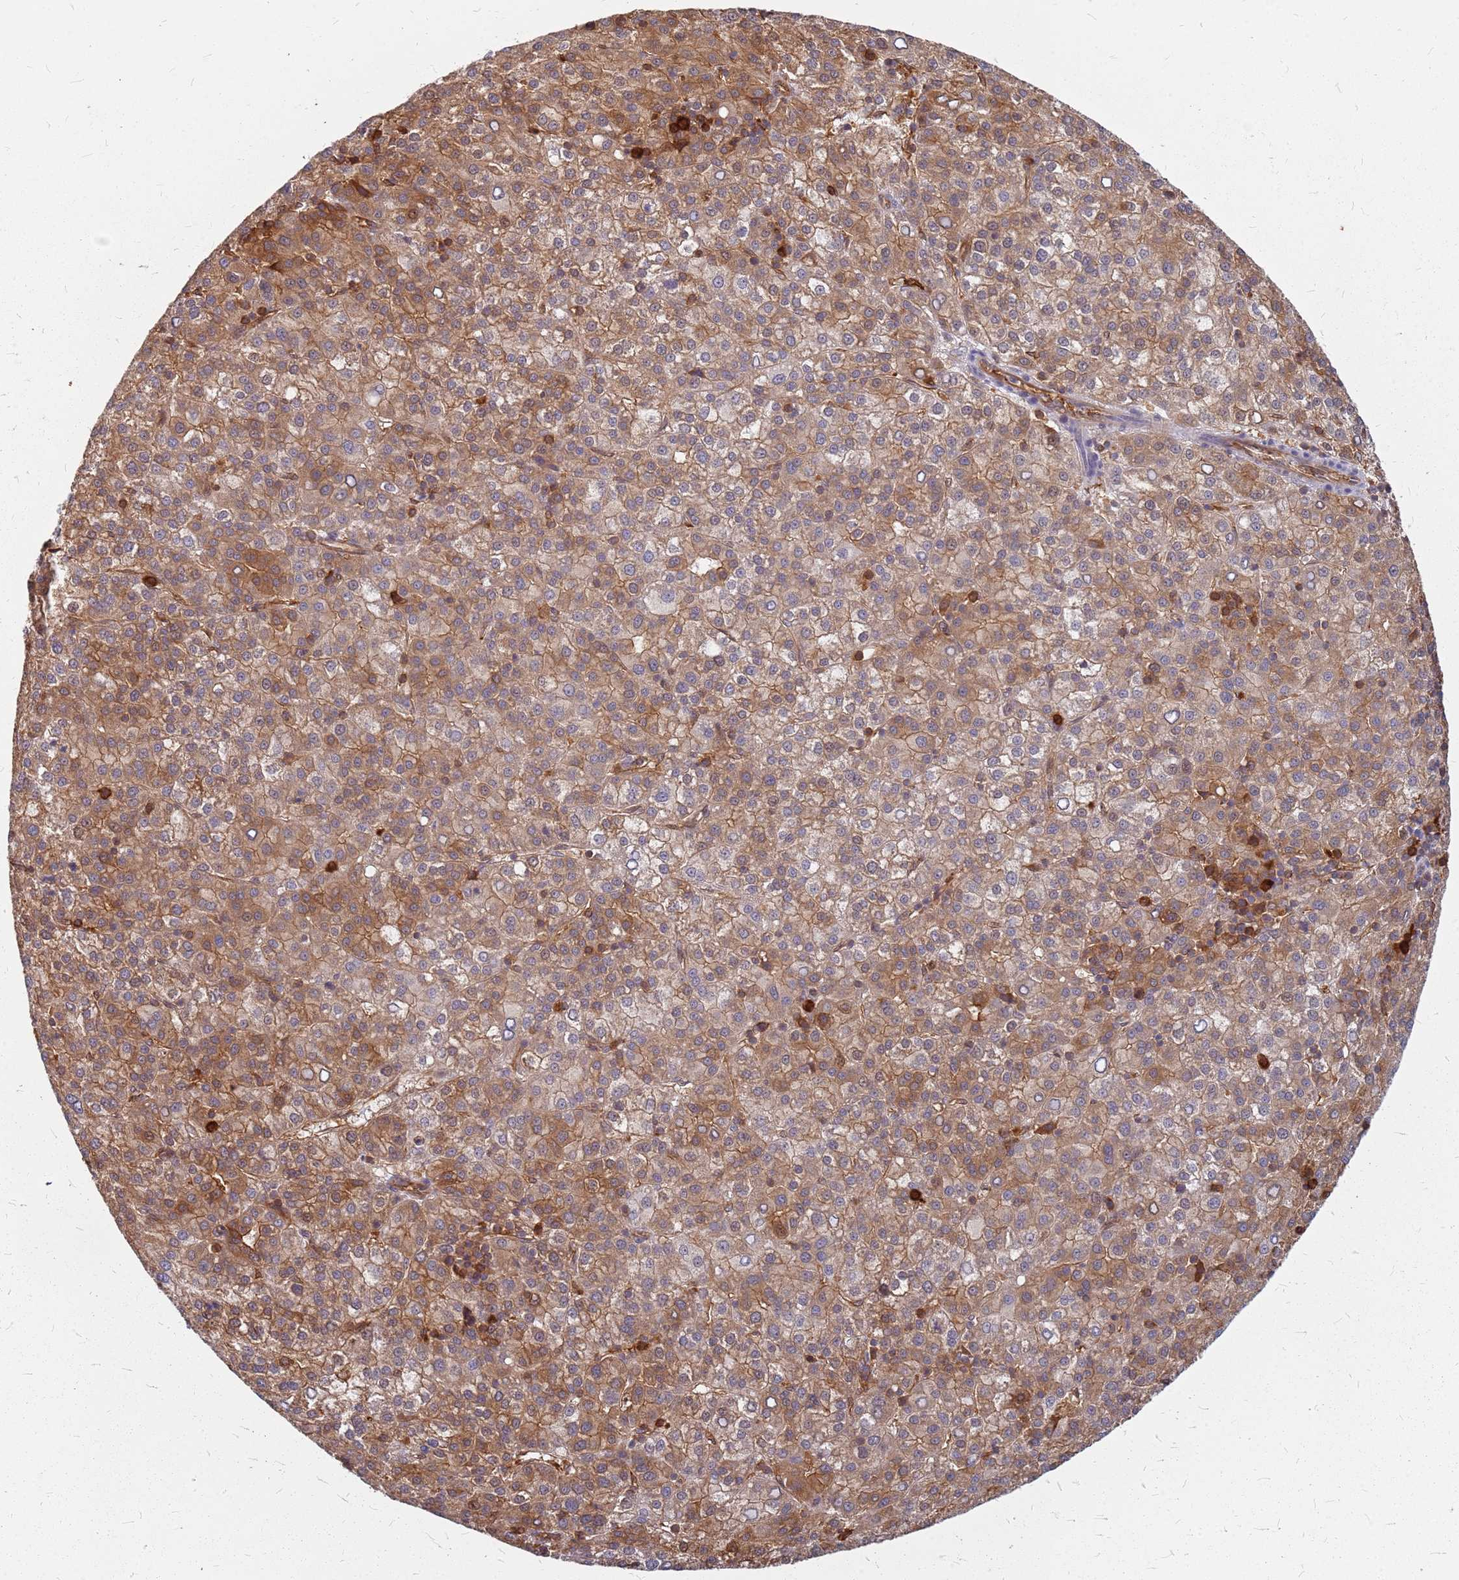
{"staining": {"intensity": "moderate", "quantity": ">75%", "location": "cytoplasmic/membranous"}, "tissue": "liver cancer", "cell_type": "Tumor cells", "image_type": "cancer", "snomed": [{"axis": "morphology", "description": "Carcinoma, Hepatocellular, NOS"}, {"axis": "topography", "description": "Liver"}], "caption": "Liver cancer stained with immunohistochemistry (IHC) reveals moderate cytoplasmic/membranous staining in approximately >75% of tumor cells.", "gene": "HDX", "patient": {"sex": "female", "age": 58}}